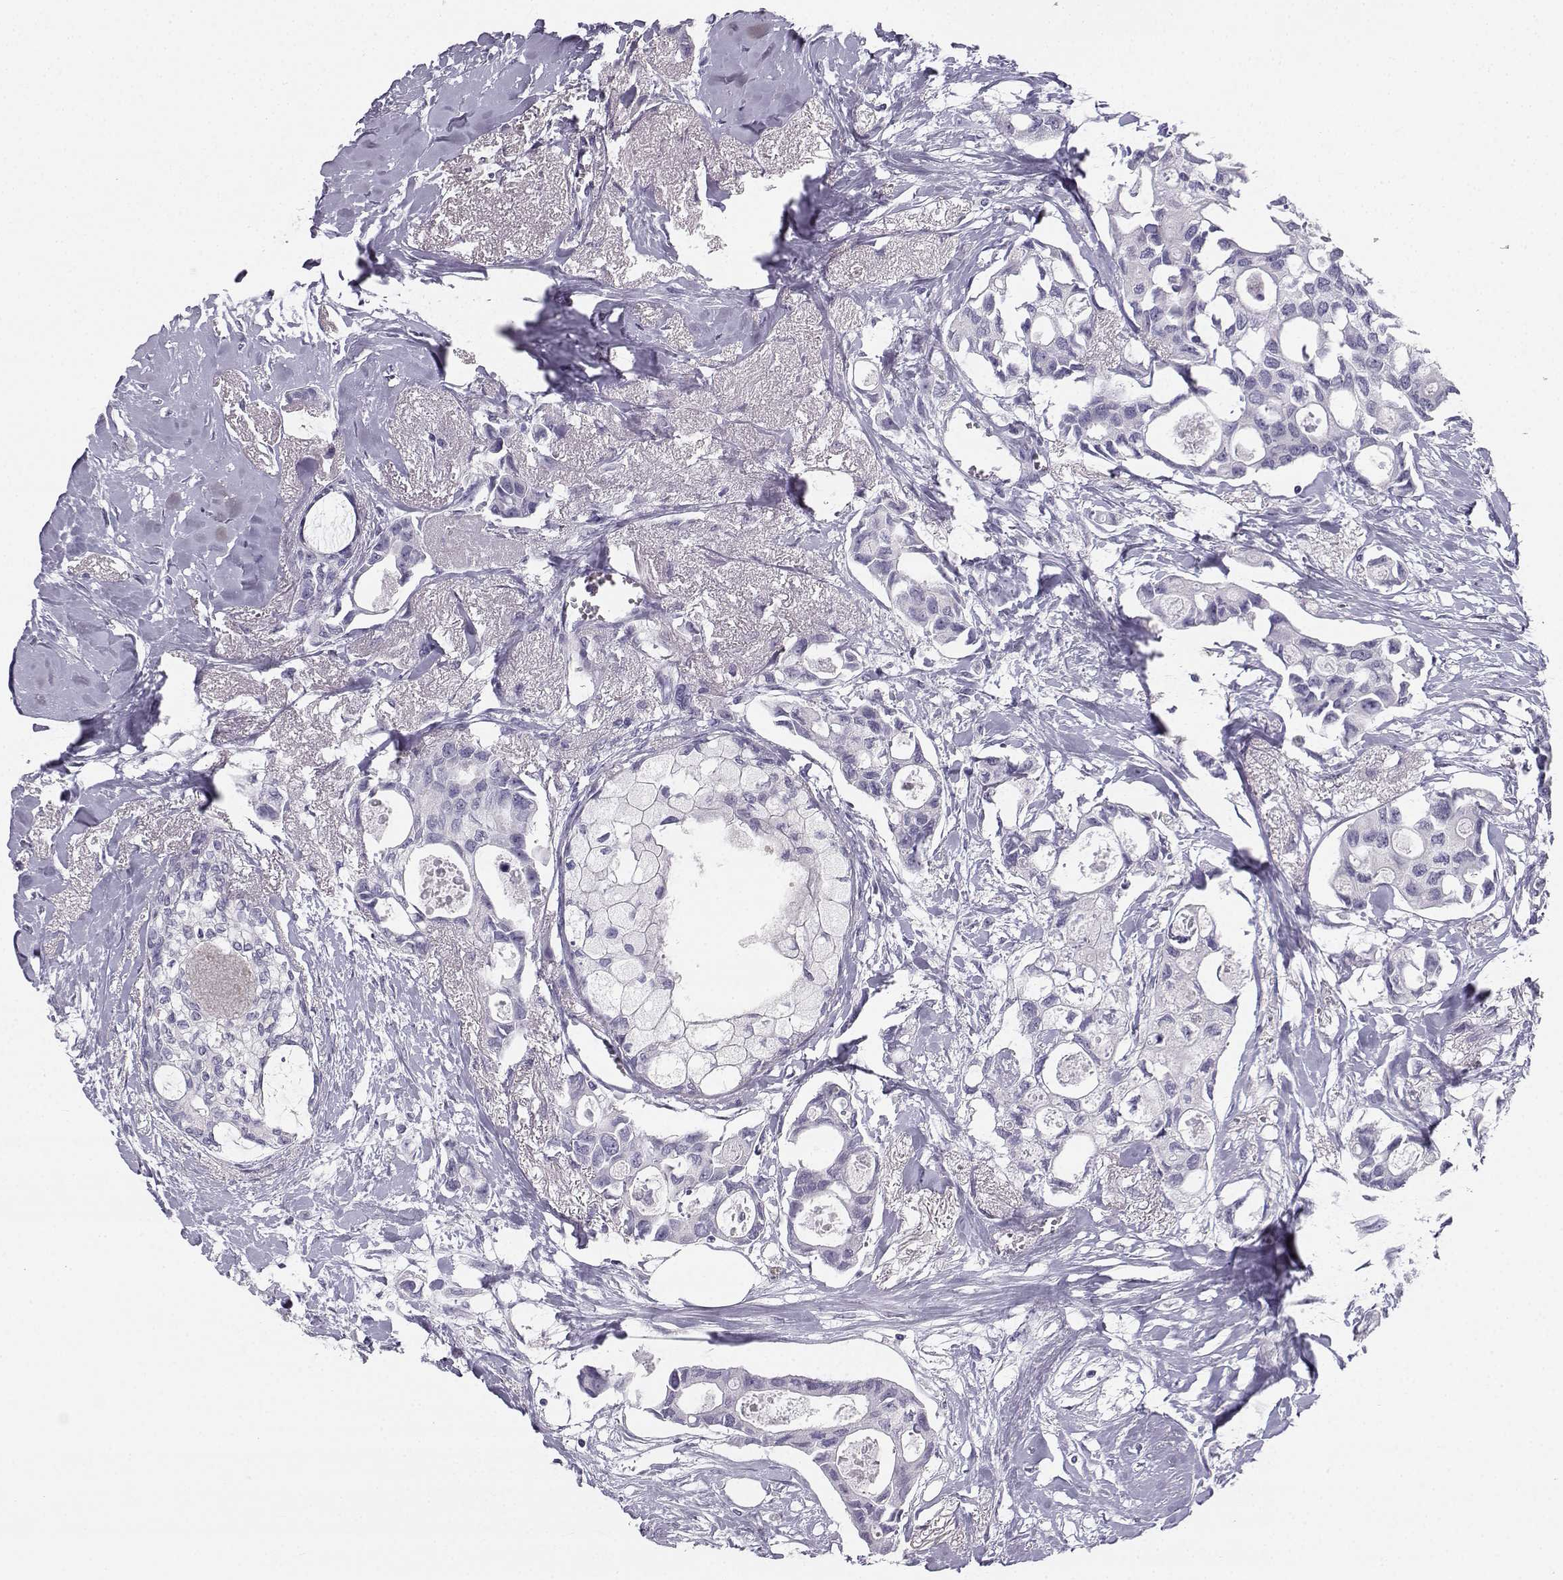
{"staining": {"intensity": "negative", "quantity": "none", "location": "none"}, "tissue": "breast cancer", "cell_type": "Tumor cells", "image_type": "cancer", "snomed": [{"axis": "morphology", "description": "Duct carcinoma"}, {"axis": "topography", "description": "Breast"}], "caption": "Tumor cells are negative for protein expression in human invasive ductal carcinoma (breast).", "gene": "SYCE1", "patient": {"sex": "female", "age": 83}}